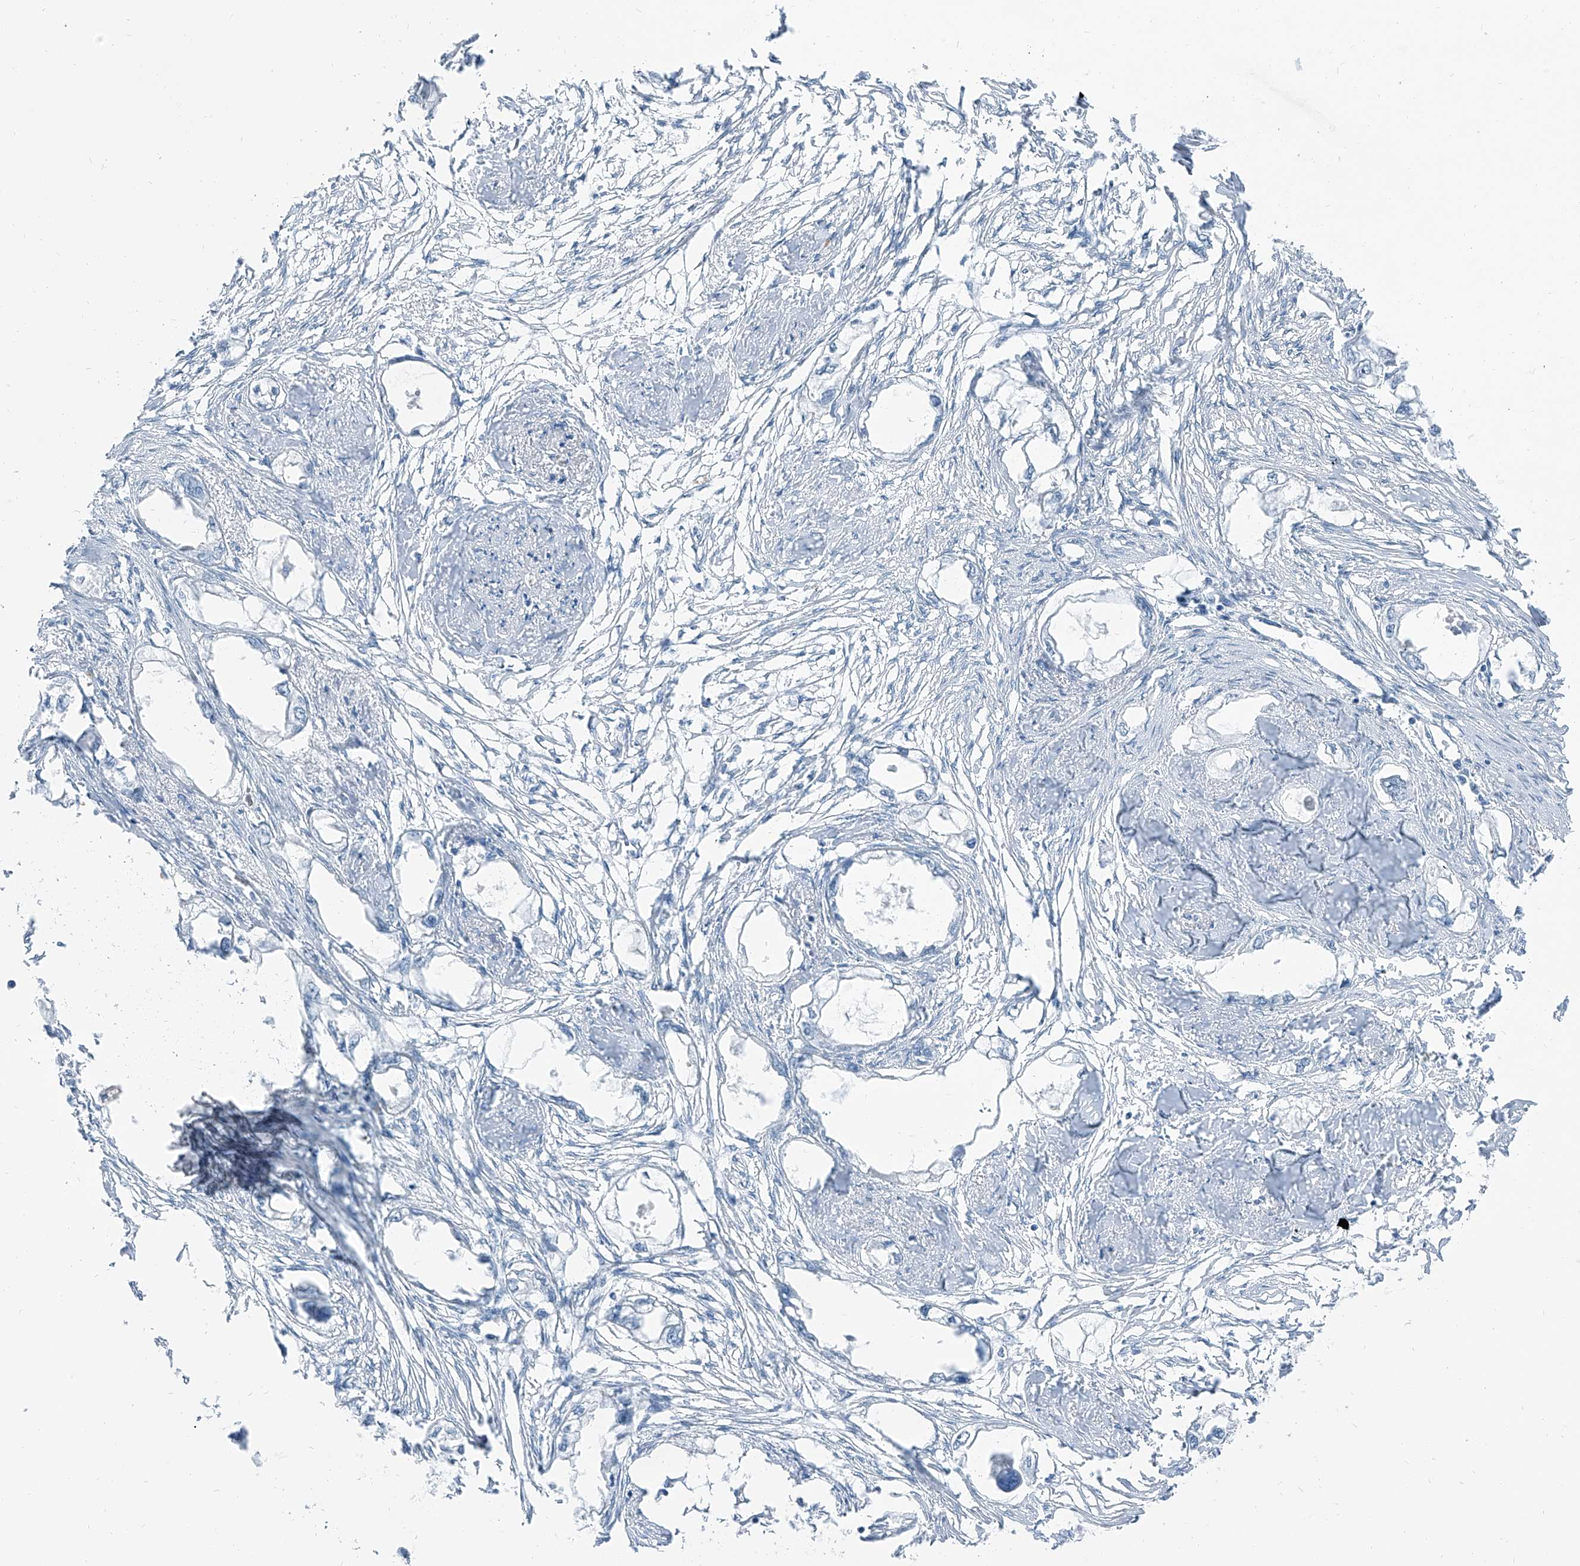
{"staining": {"intensity": "negative", "quantity": "none", "location": "none"}, "tissue": "endometrial cancer", "cell_type": "Tumor cells", "image_type": "cancer", "snomed": [{"axis": "morphology", "description": "Adenocarcinoma, NOS"}, {"axis": "morphology", "description": "Adenocarcinoma, metastatic, NOS"}, {"axis": "topography", "description": "Adipose tissue"}, {"axis": "topography", "description": "Endometrium"}], "caption": "Histopathology image shows no protein expression in tumor cells of endometrial cancer tissue.", "gene": "RGN", "patient": {"sex": "female", "age": 67}}